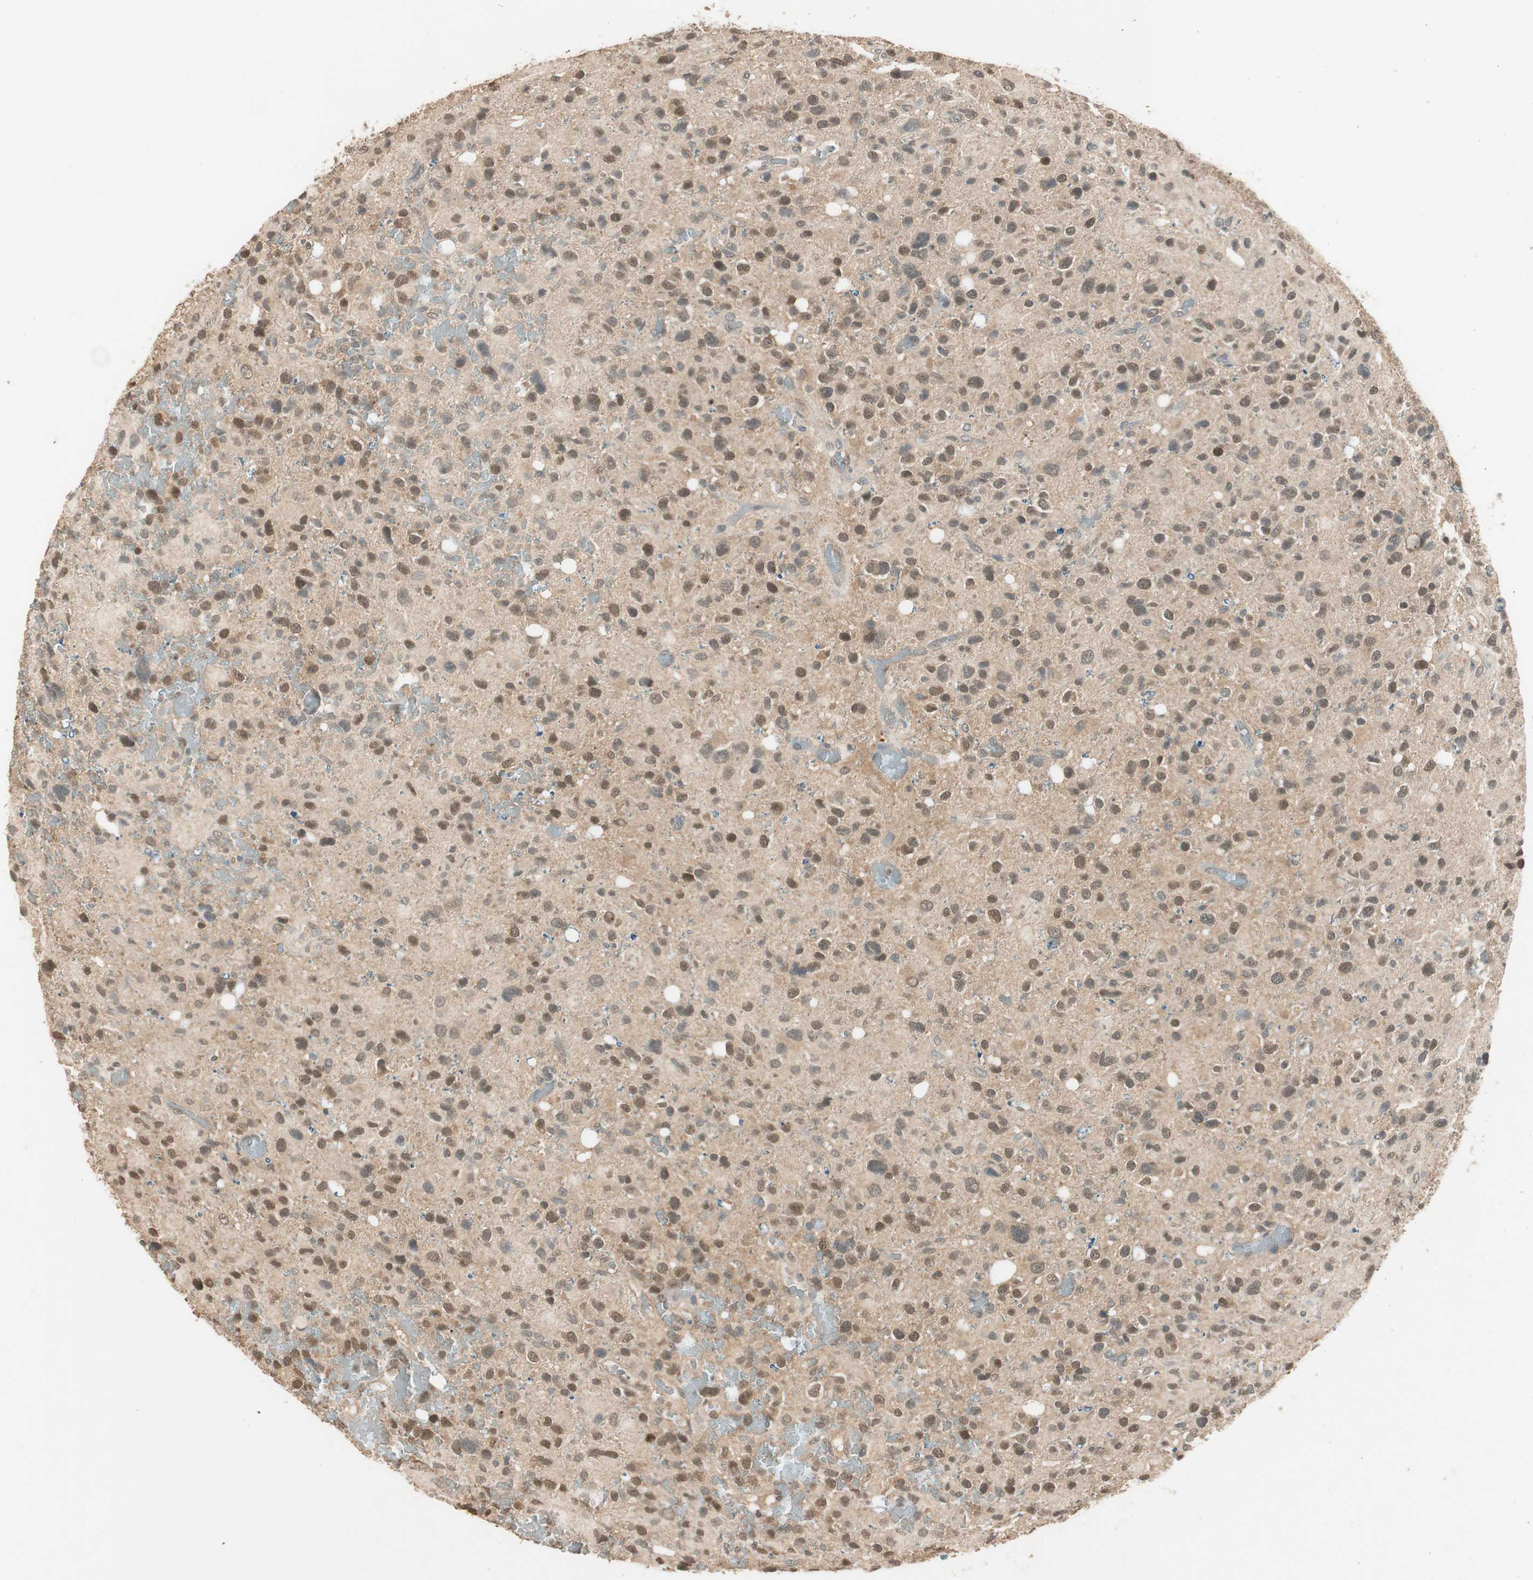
{"staining": {"intensity": "weak", "quantity": "25%-75%", "location": "nuclear"}, "tissue": "glioma", "cell_type": "Tumor cells", "image_type": "cancer", "snomed": [{"axis": "morphology", "description": "Glioma, malignant, High grade"}, {"axis": "topography", "description": "Brain"}], "caption": "A photomicrograph of human high-grade glioma (malignant) stained for a protein demonstrates weak nuclear brown staining in tumor cells. The staining is performed using DAB (3,3'-diaminobenzidine) brown chromogen to label protein expression. The nuclei are counter-stained blue using hematoxylin.", "gene": "USP5", "patient": {"sex": "male", "age": 48}}